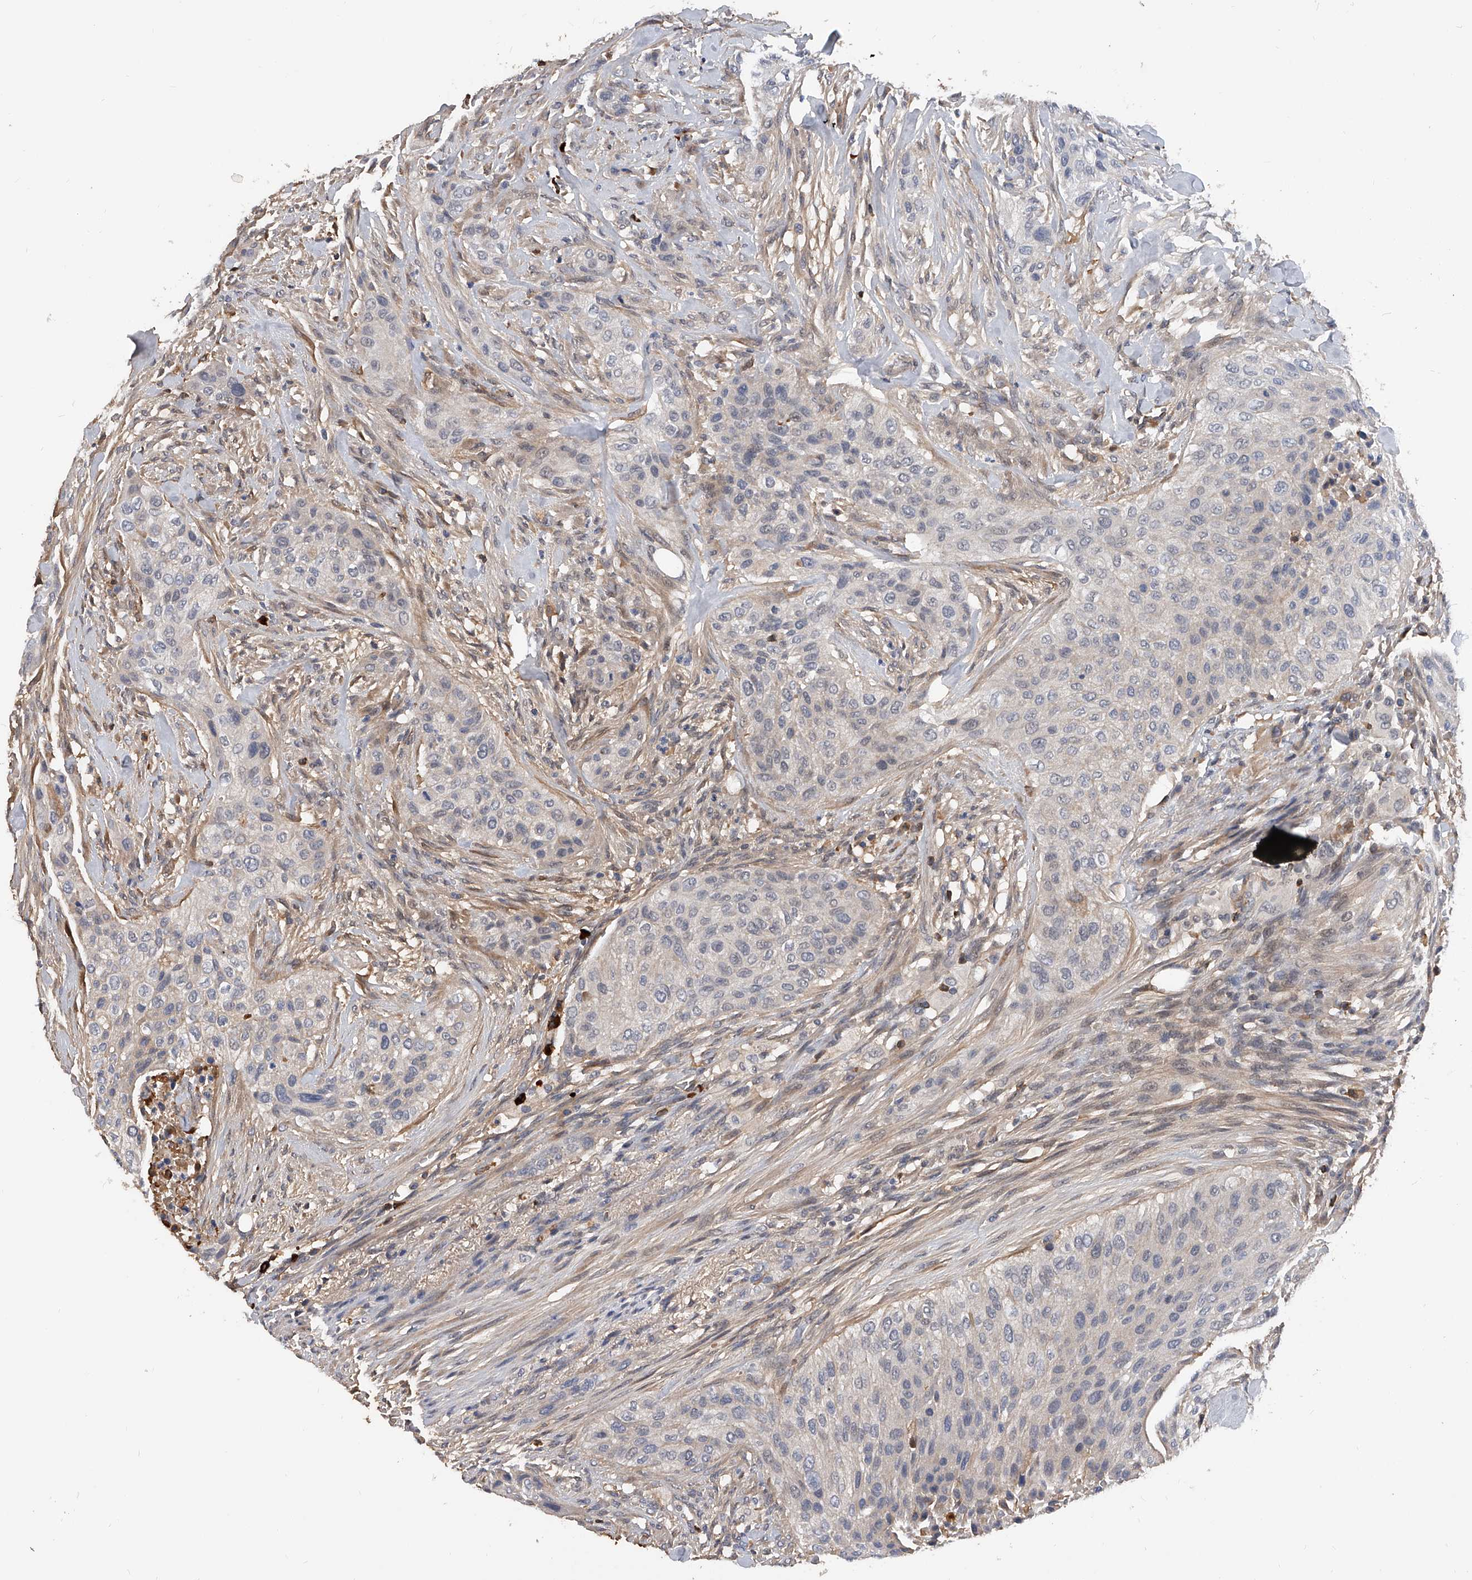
{"staining": {"intensity": "negative", "quantity": "none", "location": "none"}, "tissue": "urothelial cancer", "cell_type": "Tumor cells", "image_type": "cancer", "snomed": [{"axis": "morphology", "description": "Urothelial carcinoma, High grade"}, {"axis": "topography", "description": "Urinary bladder"}], "caption": "An immunohistochemistry (IHC) image of urothelial carcinoma (high-grade) is shown. There is no staining in tumor cells of urothelial carcinoma (high-grade).", "gene": "ZNF25", "patient": {"sex": "male", "age": 35}}